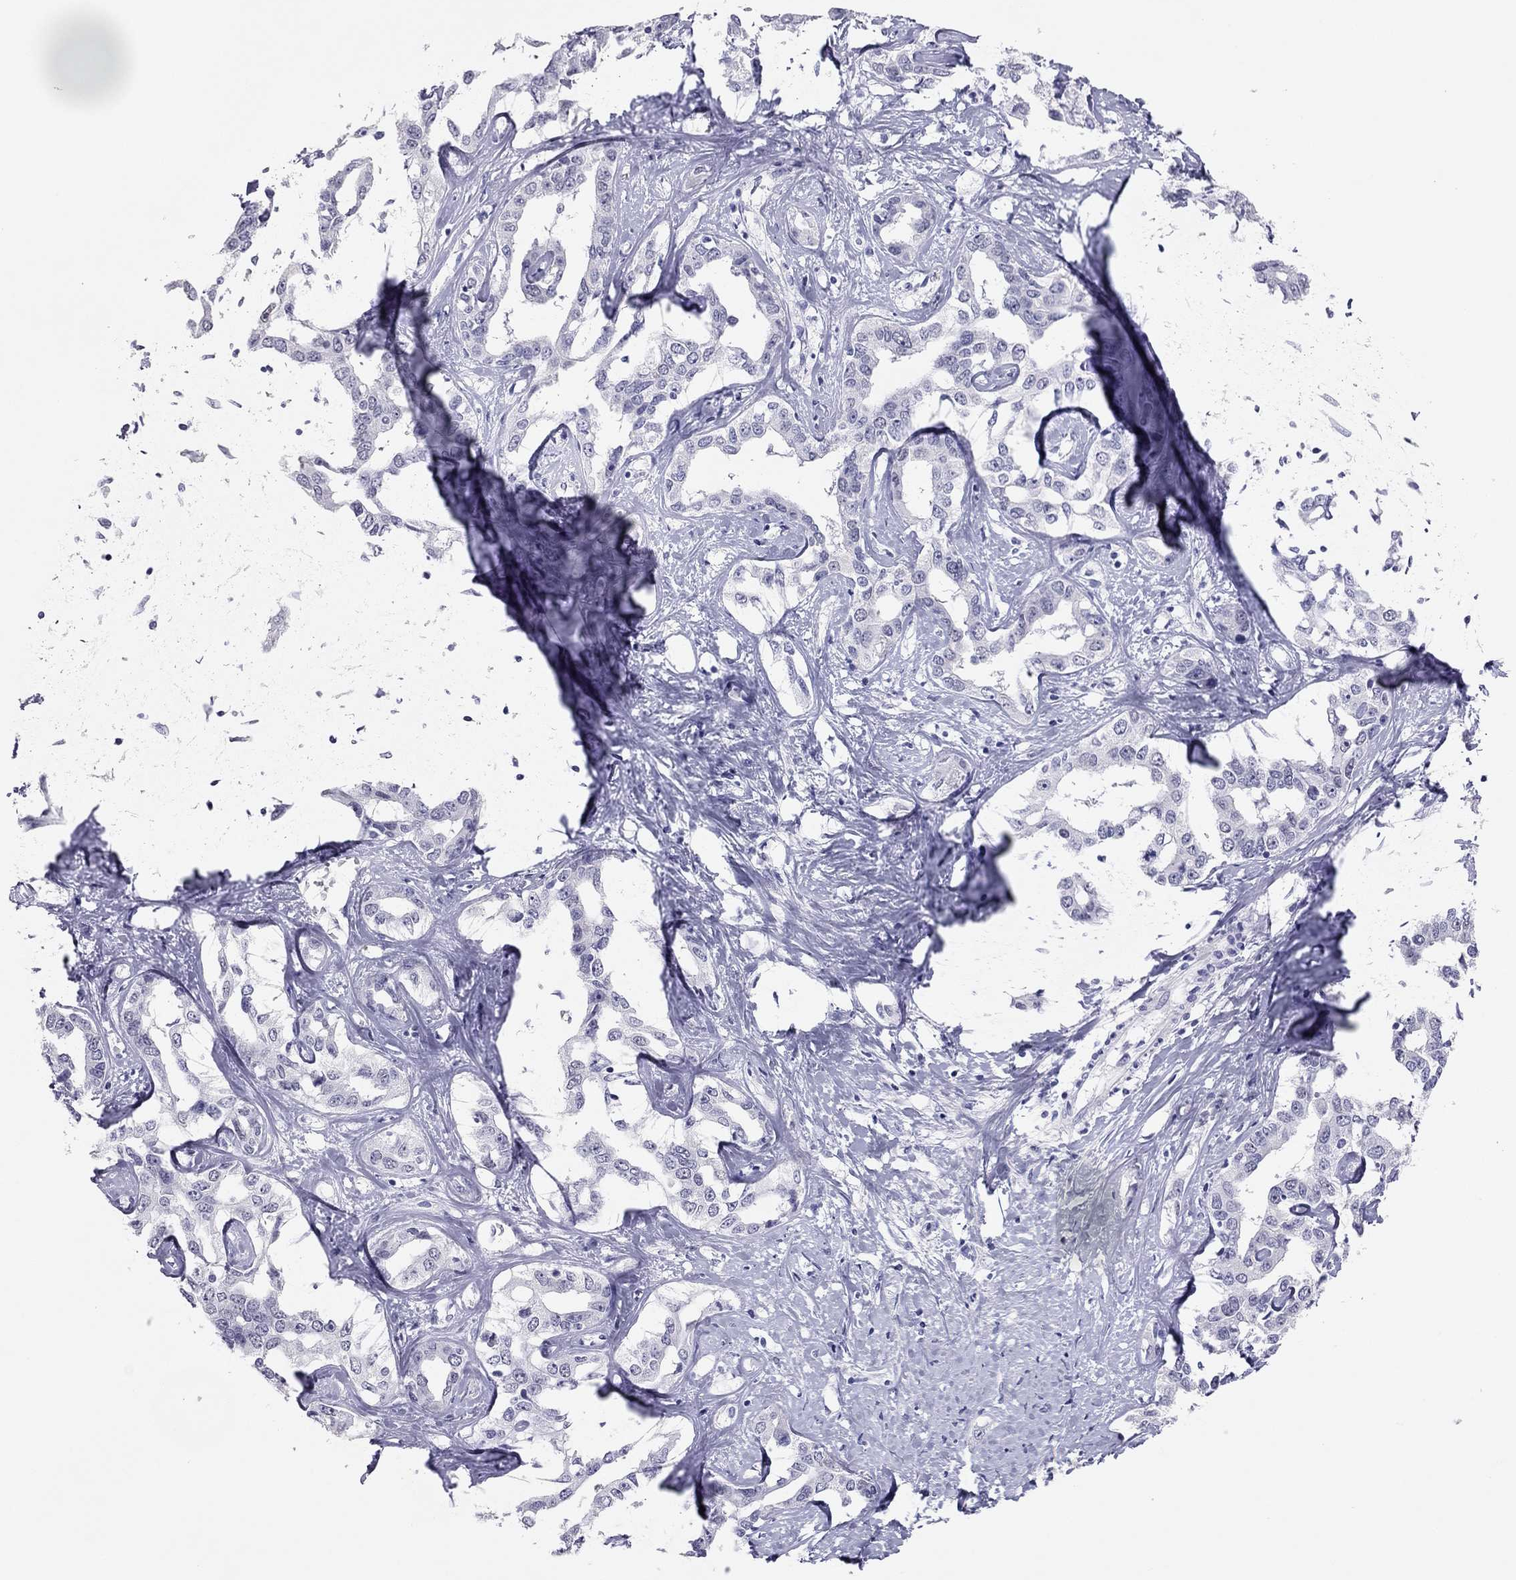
{"staining": {"intensity": "negative", "quantity": "none", "location": "none"}, "tissue": "liver cancer", "cell_type": "Tumor cells", "image_type": "cancer", "snomed": [{"axis": "morphology", "description": "Cholangiocarcinoma"}, {"axis": "topography", "description": "Liver"}], "caption": "Immunohistochemistry (IHC) micrograph of human liver cancer stained for a protein (brown), which shows no expression in tumor cells.", "gene": "PHOX2A", "patient": {"sex": "male", "age": 59}}